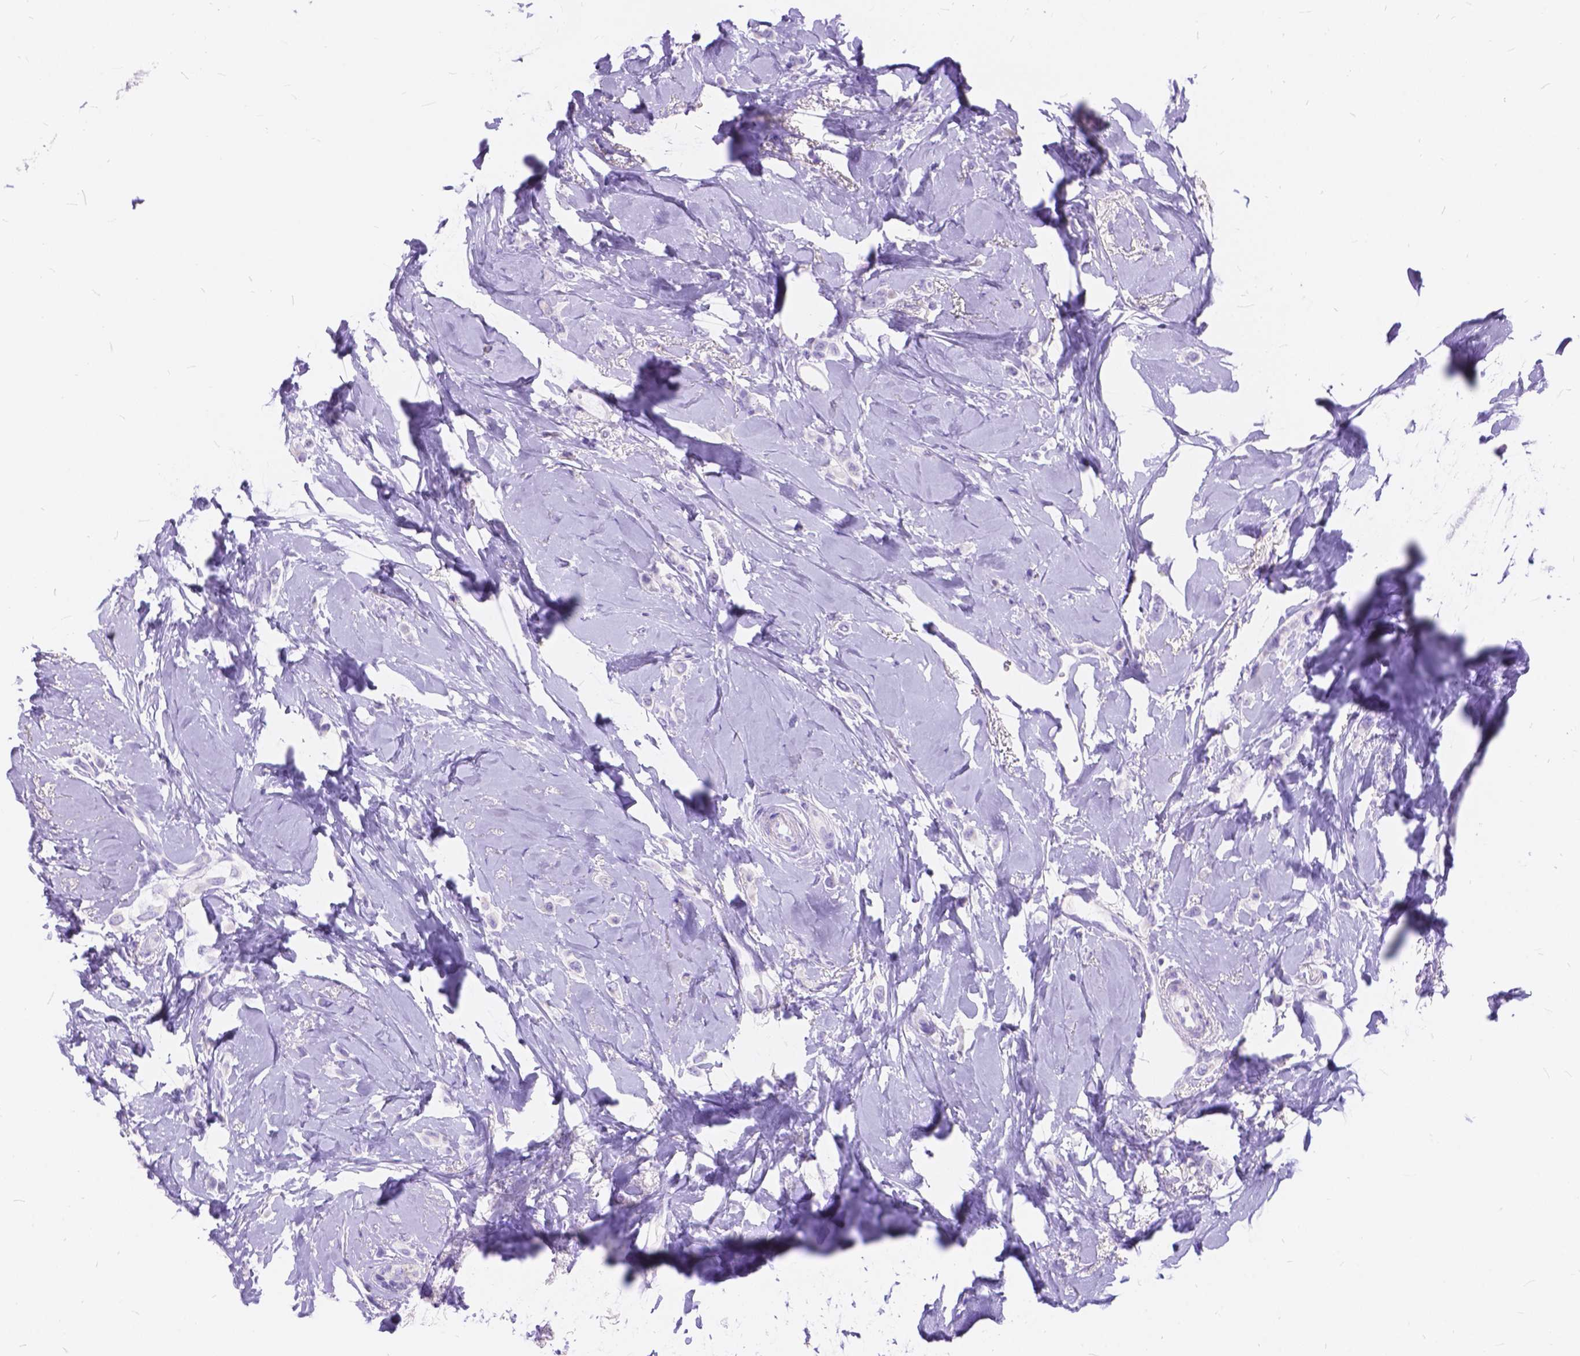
{"staining": {"intensity": "negative", "quantity": "none", "location": "none"}, "tissue": "breast cancer", "cell_type": "Tumor cells", "image_type": "cancer", "snomed": [{"axis": "morphology", "description": "Lobular carcinoma"}, {"axis": "topography", "description": "Breast"}], "caption": "The immunohistochemistry (IHC) histopathology image has no significant staining in tumor cells of breast lobular carcinoma tissue.", "gene": "FOXL2", "patient": {"sex": "female", "age": 66}}